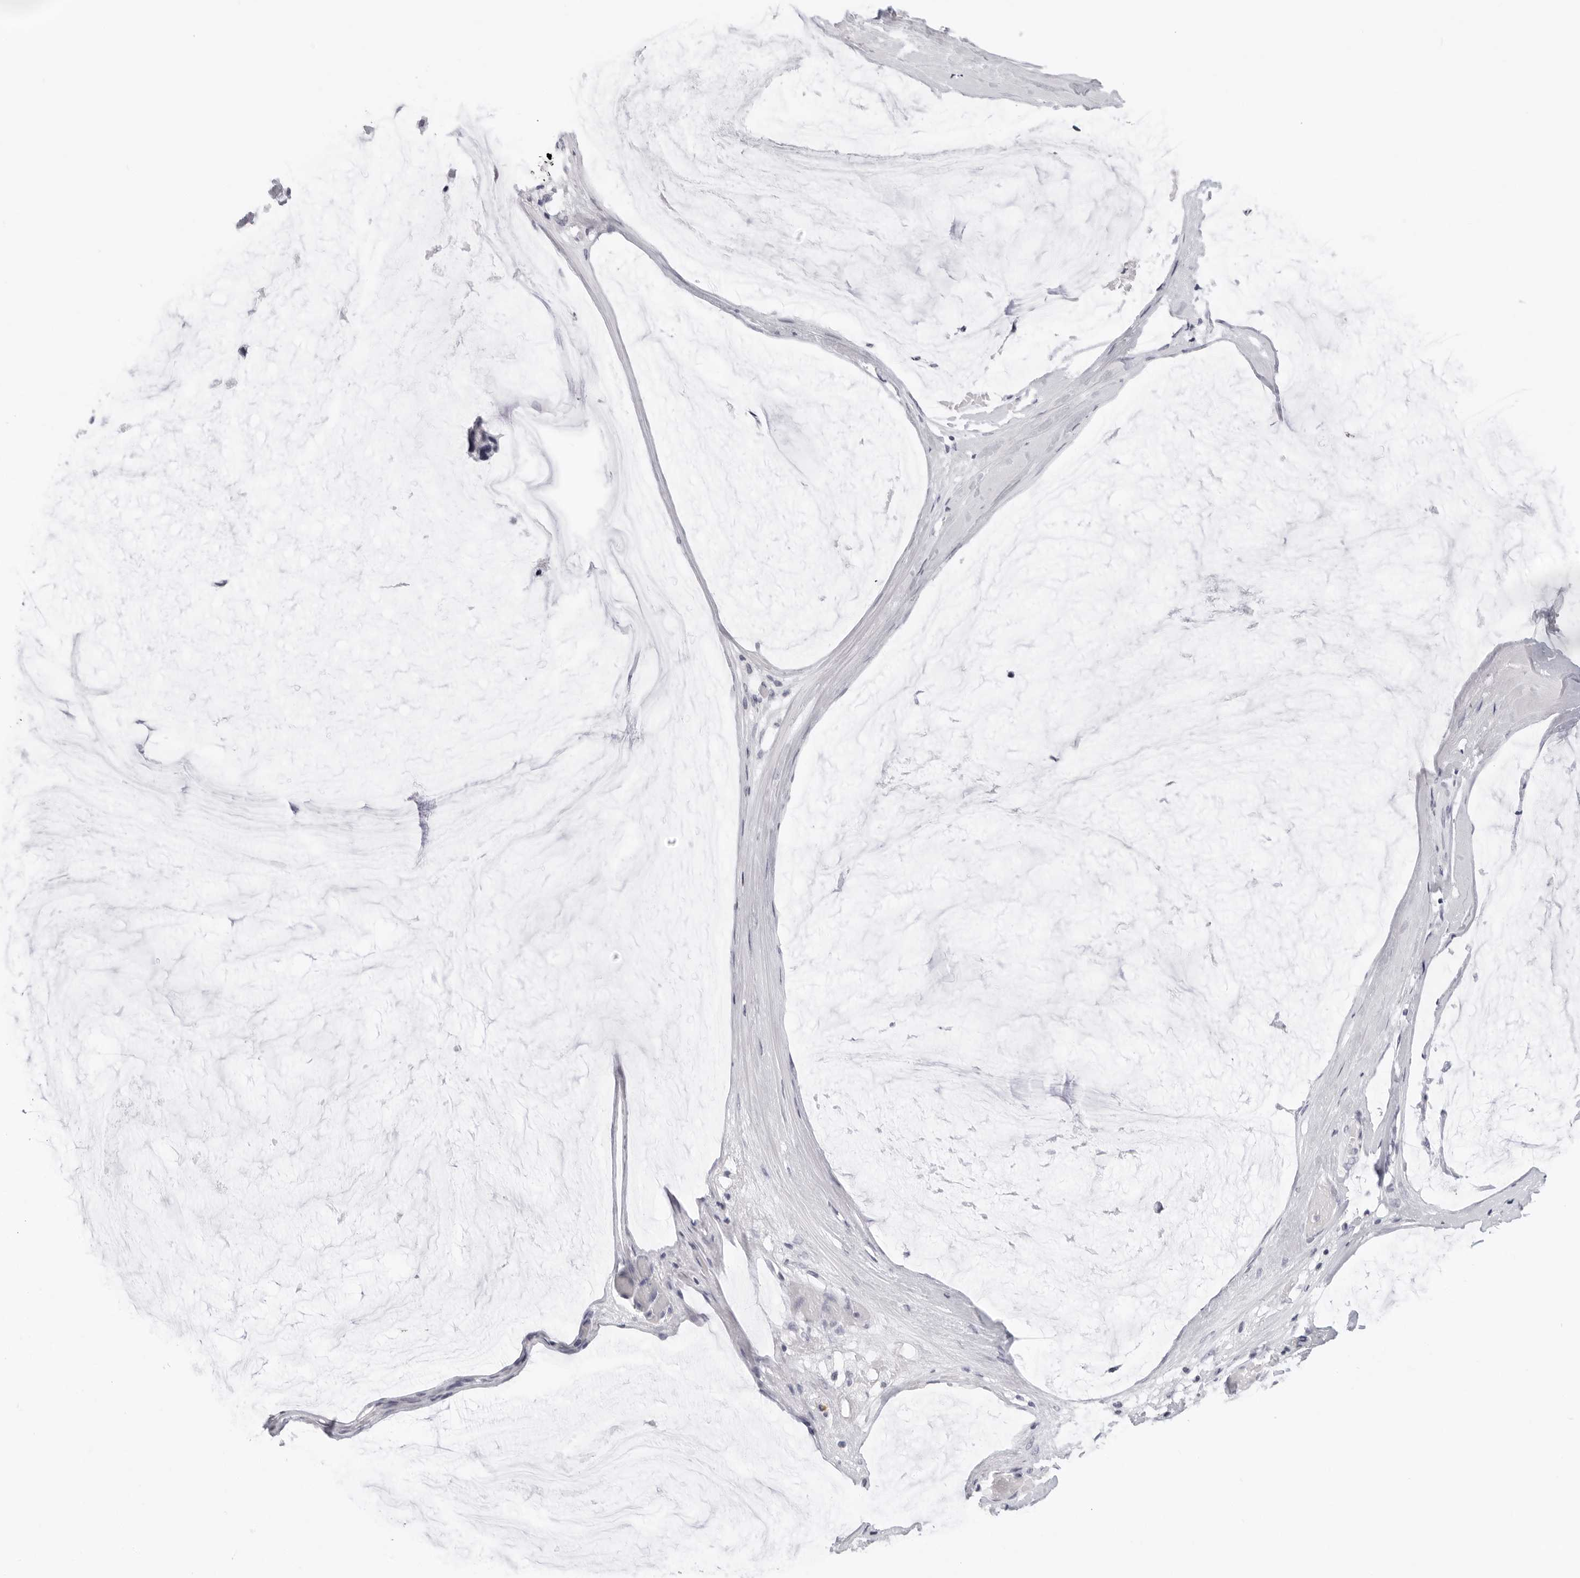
{"staining": {"intensity": "negative", "quantity": "none", "location": "none"}, "tissue": "ovarian cancer", "cell_type": "Tumor cells", "image_type": "cancer", "snomed": [{"axis": "morphology", "description": "Cystadenocarcinoma, mucinous, NOS"}, {"axis": "topography", "description": "Ovary"}], "caption": "This is an immunohistochemistry (IHC) photomicrograph of human ovarian cancer. There is no expression in tumor cells.", "gene": "AGMAT", "patient": {"sex": "female", "age": 39}}